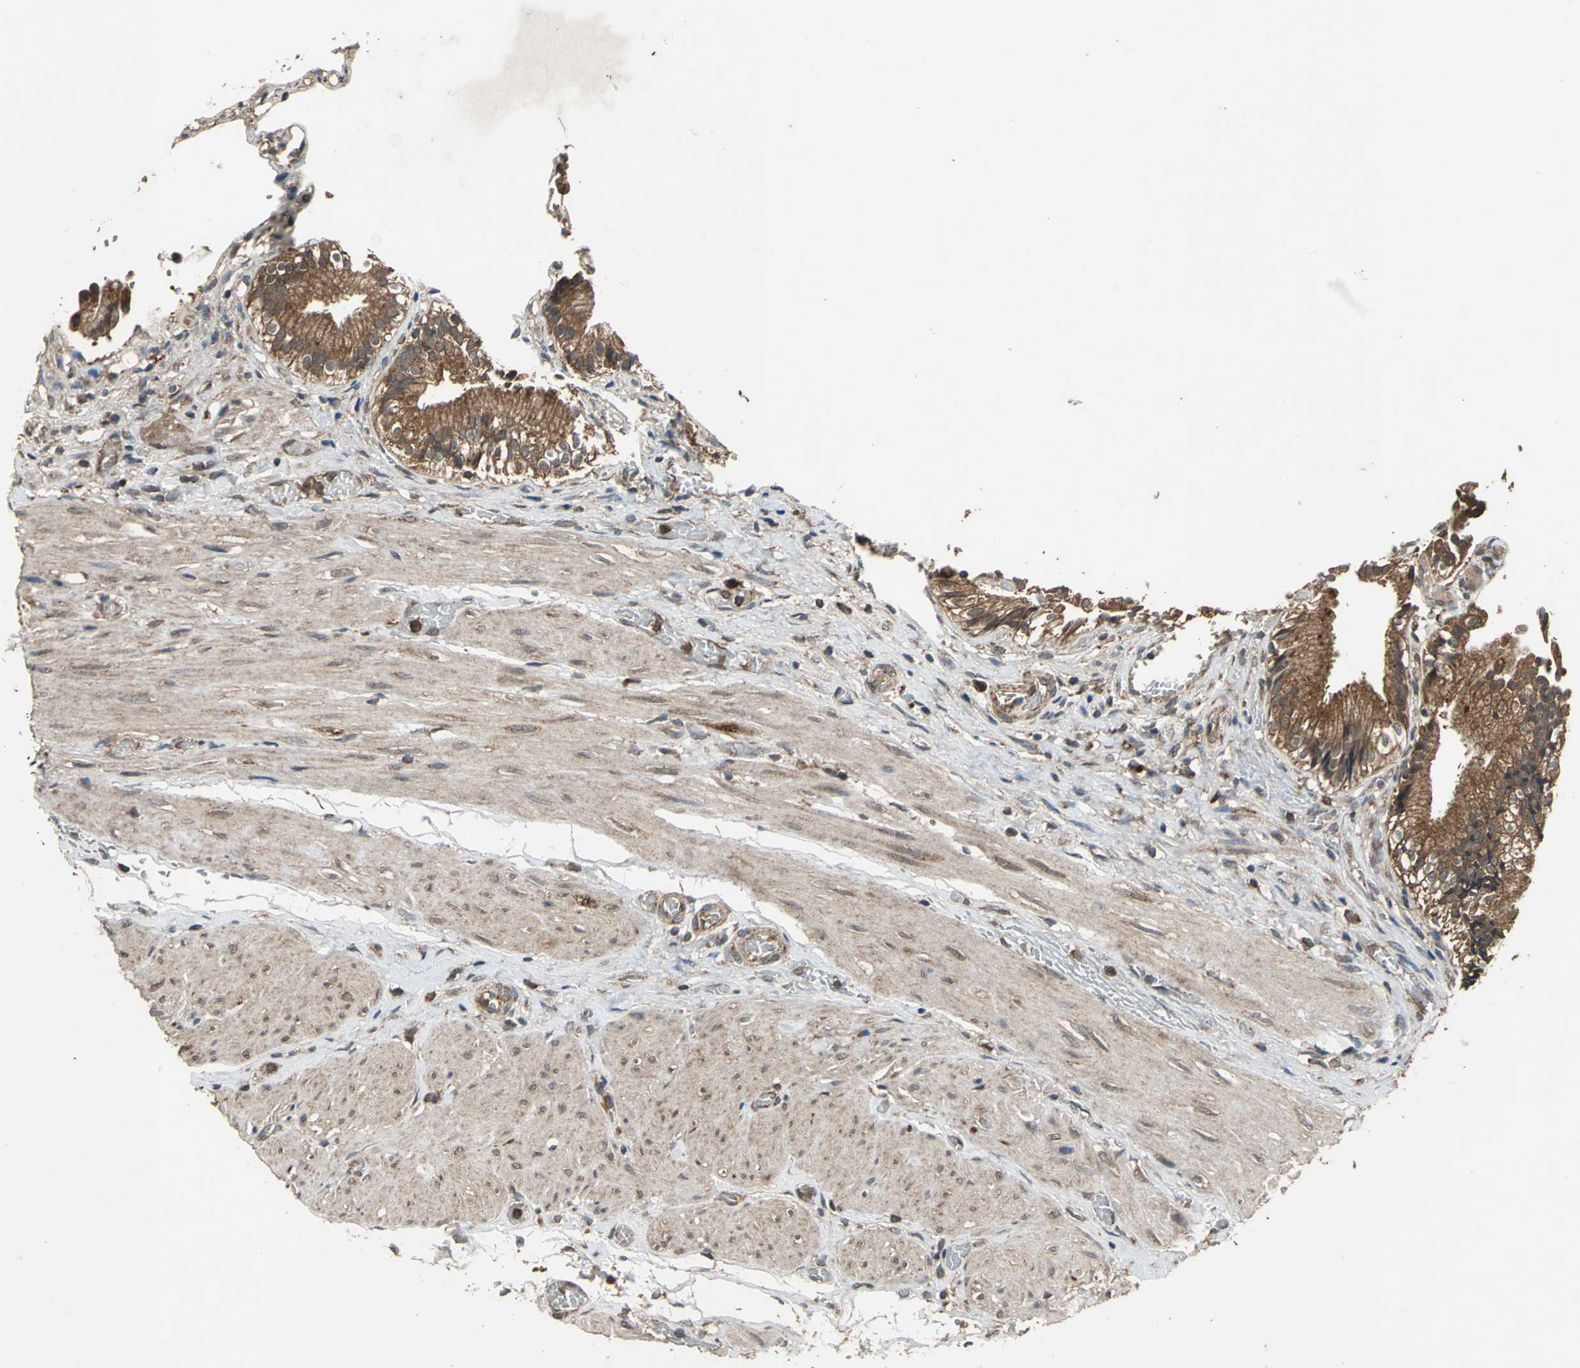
{"staining": {"intensity": "strong", "quantity": ">75%", "location": "cytoplasmic/membranous"}, "tissue": "gallbladder", "cell_type": "Glandular cells", "image_type": "normal", "snomed": [{"axis": "morphology", "description": "Normal tissue, NOS"}, {"axis": "topography", "description": "Gallbladder"}], "caption": "This histopathology image demonstrates IHC staining of unremarkable human gallbladder, with high strong cytoplasmic/membranous staining in approximately >75% of glandular cells.", "gene": "ZNF608", "patient": {"sex": "male", "age": 65}}